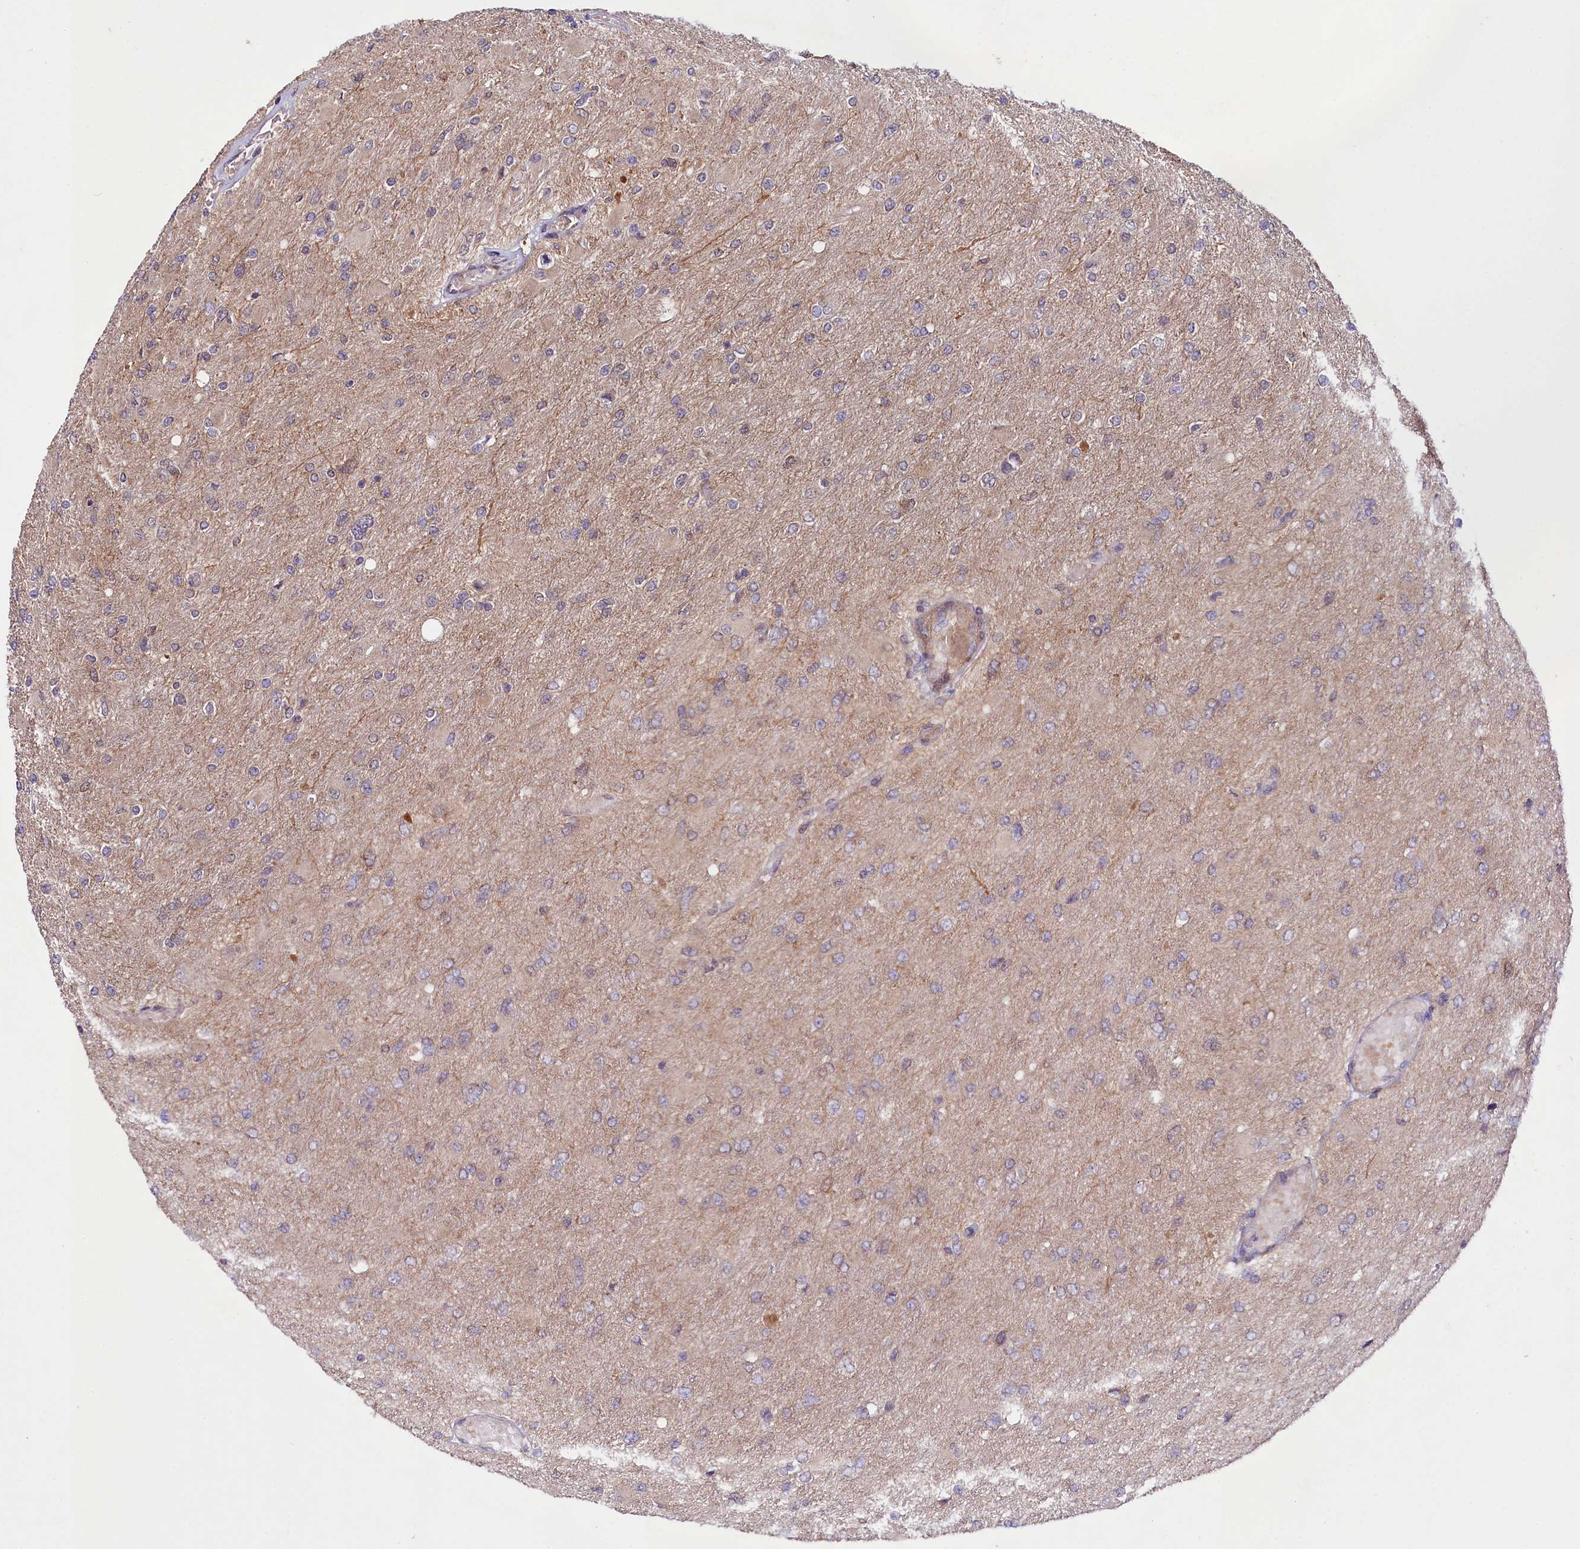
{"staining": {"intensity": "negative", "quantity": "none", "location": "none"}, "tissue": "glioma", "cell_type": "Tumor cells", "image_type": "cancer", "snomed": [{"axis": "morphology", "description": "Glioma, malignant, High grade"}, {"axis": "topography", "description": "Cerebral cortex"}], "caption": "Malignant glioma (high-grade) was stained to show a protein in brown. There is no significant positivity in tumor cells. (Stains: DAB (3,3'-diaminobenzidine) immunohistochemistry (IHC) with hematoxylin counter stain, Microscopy: brightfield microscopy at high magnification).", "gene": "PHLDB1", "patient": {"sex": "female", "age": 36}}